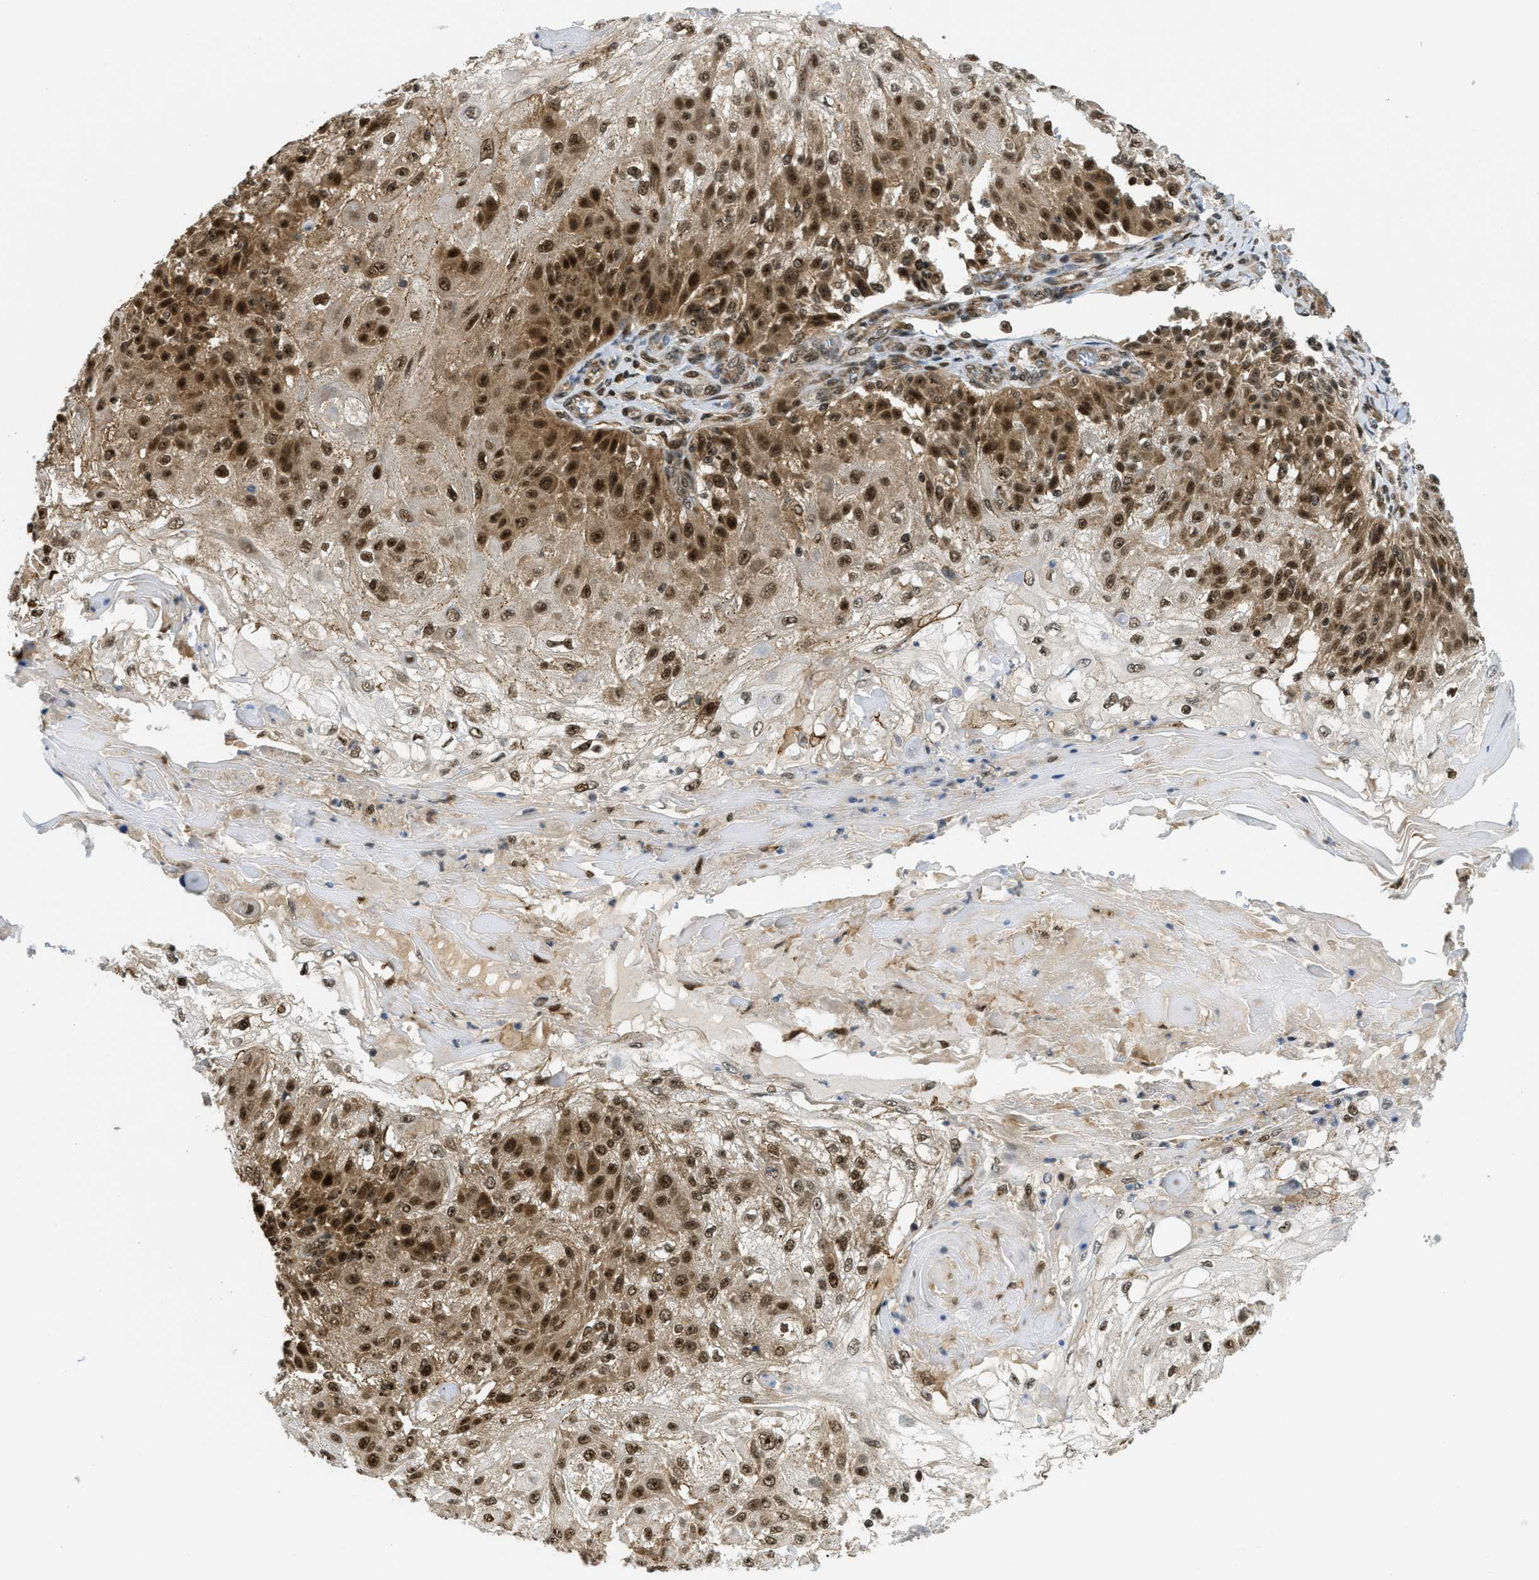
{"staining": {"intensity": "strong", "quantity": ">75%", "location": "cytoplasmic/membranous,nuclear"}, "tissue": "skin cancer", "cell_type": "Tumor cells", "image_type": "cancer", "snomed": [{"axis": "morphology", "description": "Normal tissue, NOS"}, {"axis": "morphology", "description": "Squamous cell carcinoma, NOS"}, {"axis": "topography", "description": "Skin"}], "caption": "Strong cytoplasmic/membranous and nuclear positivity is present in about >75% of tumor cells in skin cancer.", "gene": "TACC1", "patient": {"sex": "female", "age": 83}}